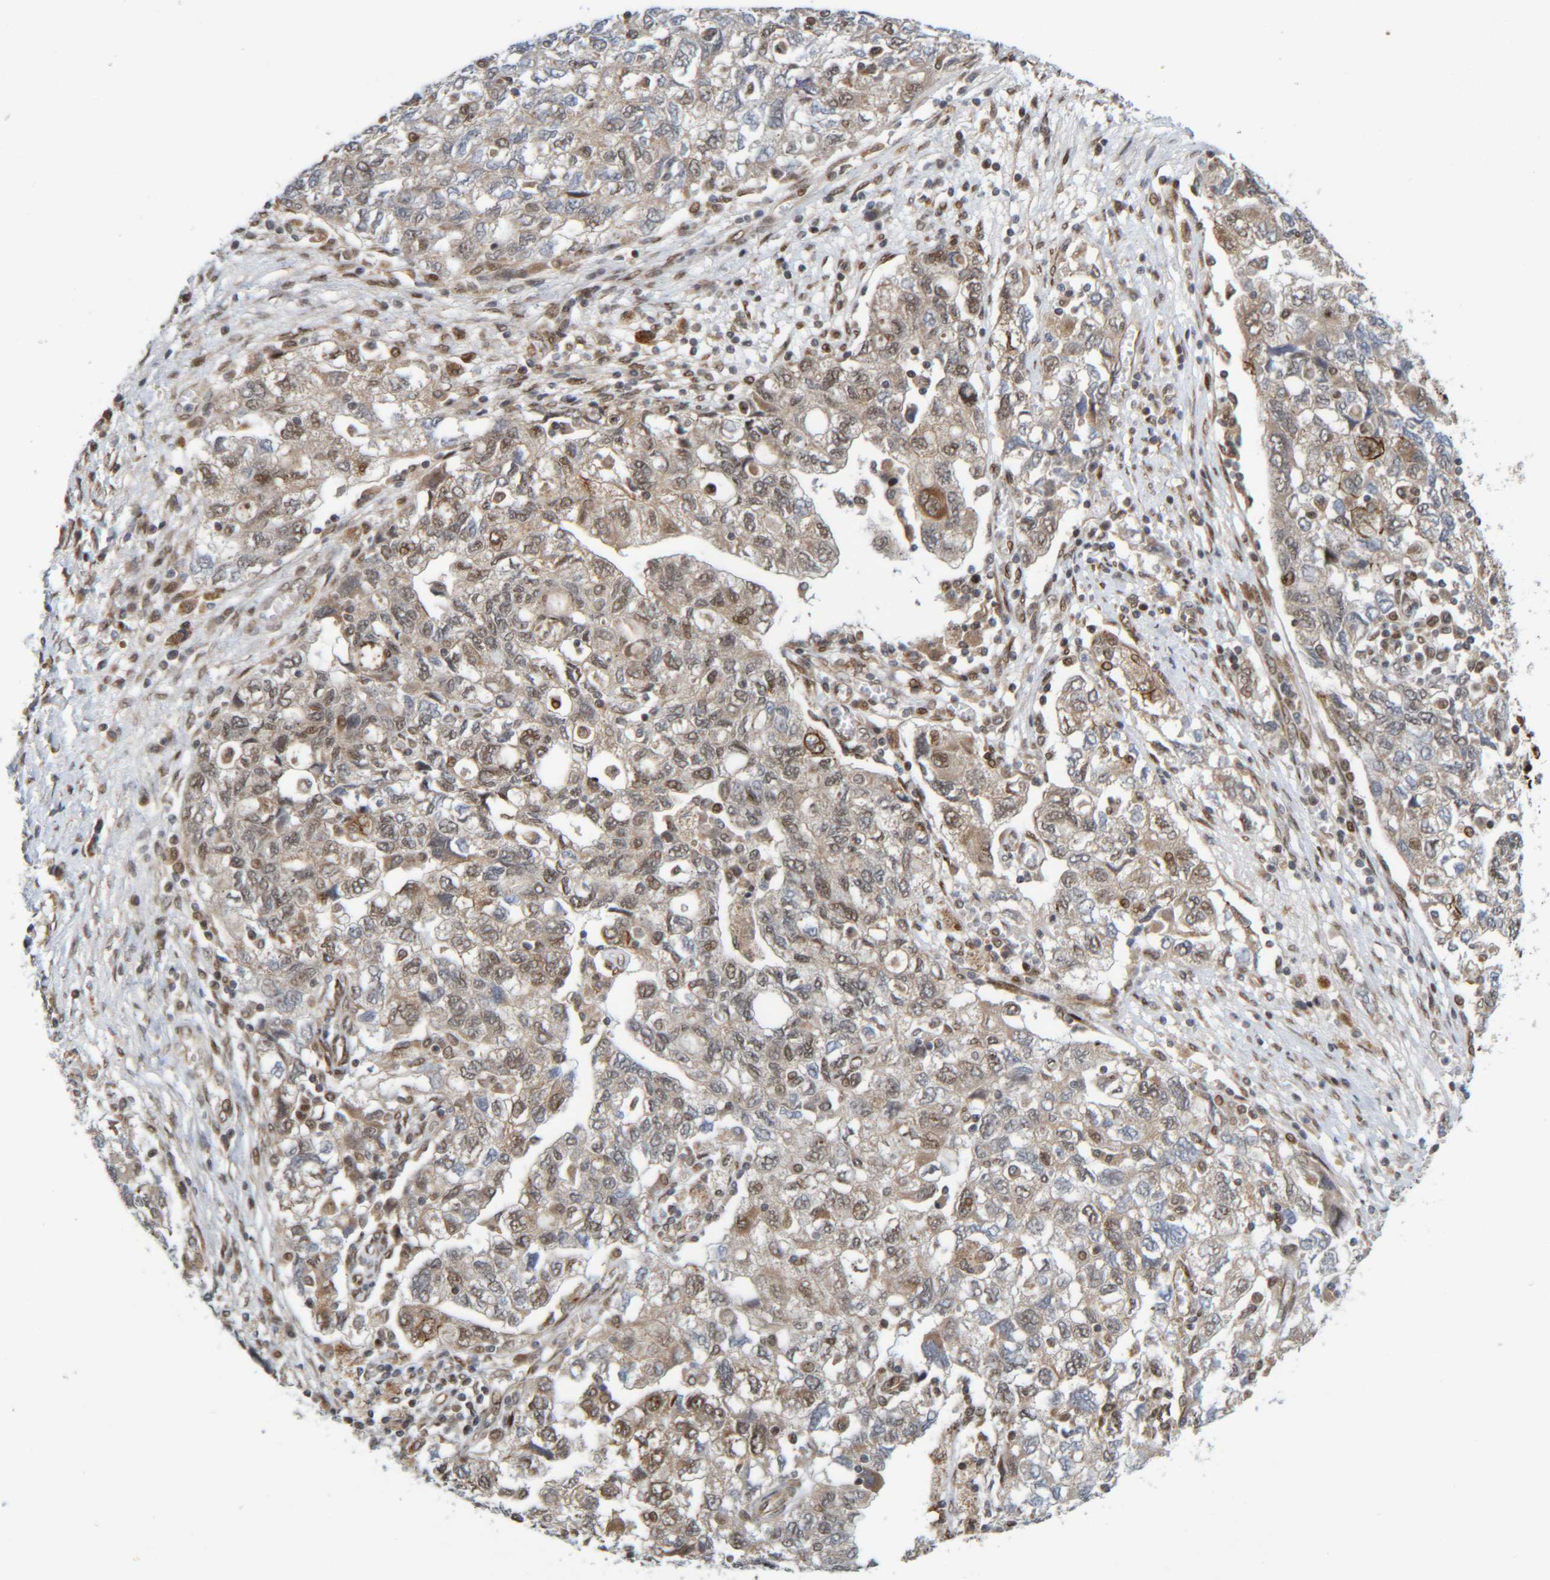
{"staining": {"intensity": "weak", "quantity": "25%-75%", "location": "cytoplasmic/membranous,nuclear"}, "tissue": "ovarian cancer", "cell_type": "Tumor cells", "image_type": "cancer", "snomed": [{"axis": "morphology", "description": "Carcinoma, NOS"}, {"axis": "morphology", "description": "Cystadenocarcinoma, serous, NOS"}, {"axis": "topography", "description": "Ovary"}], "caption": "Serous cystadenocarcinoma (ovarian) was stained to show a protein in brown. There is low levels of weak cytoplasmic/membranous and nuclear positivity in approximately 25%-75% of tumor cells. (Brightfield microscopy of DAB IHC at high magnification).", "gene": "CCDC57", "patient": {"sex": "female", "age": 69}}